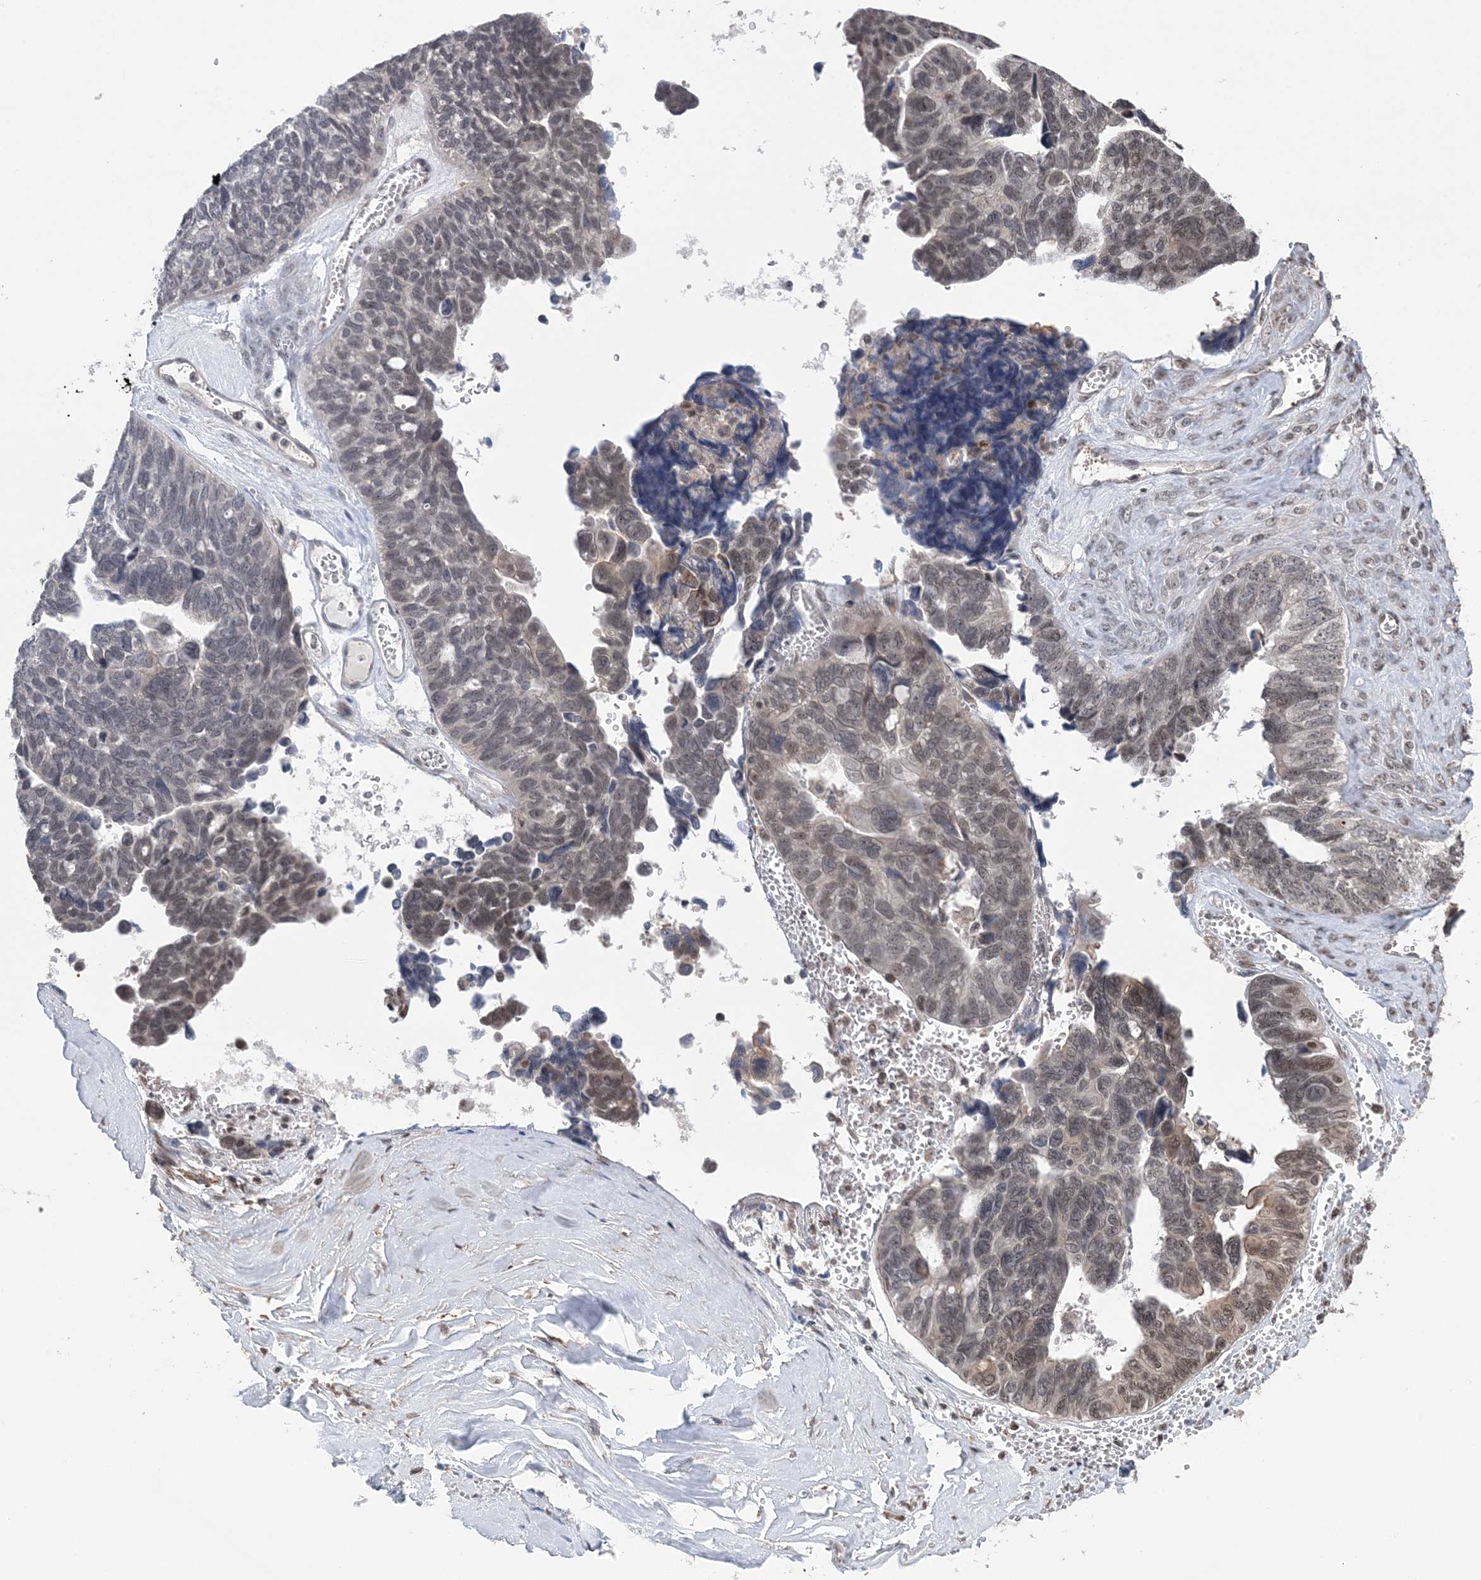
{"staining": {"intensity": "moderate", "quantity": "25%-75%", "location": "nuclear"}, "tissue": "ovarian cancer", "cell_type": "Tumor cells", "image_type": "cancer", "snomed": [{"axis": "morphology", "description": "Cystadenocarcinoma, serous, NOS"}, {"axis": "topography", "description": "Ovary"}], "caption": "Ovarian cancer (serous cystadenocarcinoma) was stained to show a protein in brown. There is medium levels of moderate nuclear expression in about 25%-75% of tumor cells.", "gene": "CCDC152", "patient": {"sex": "female", "age": 79}}